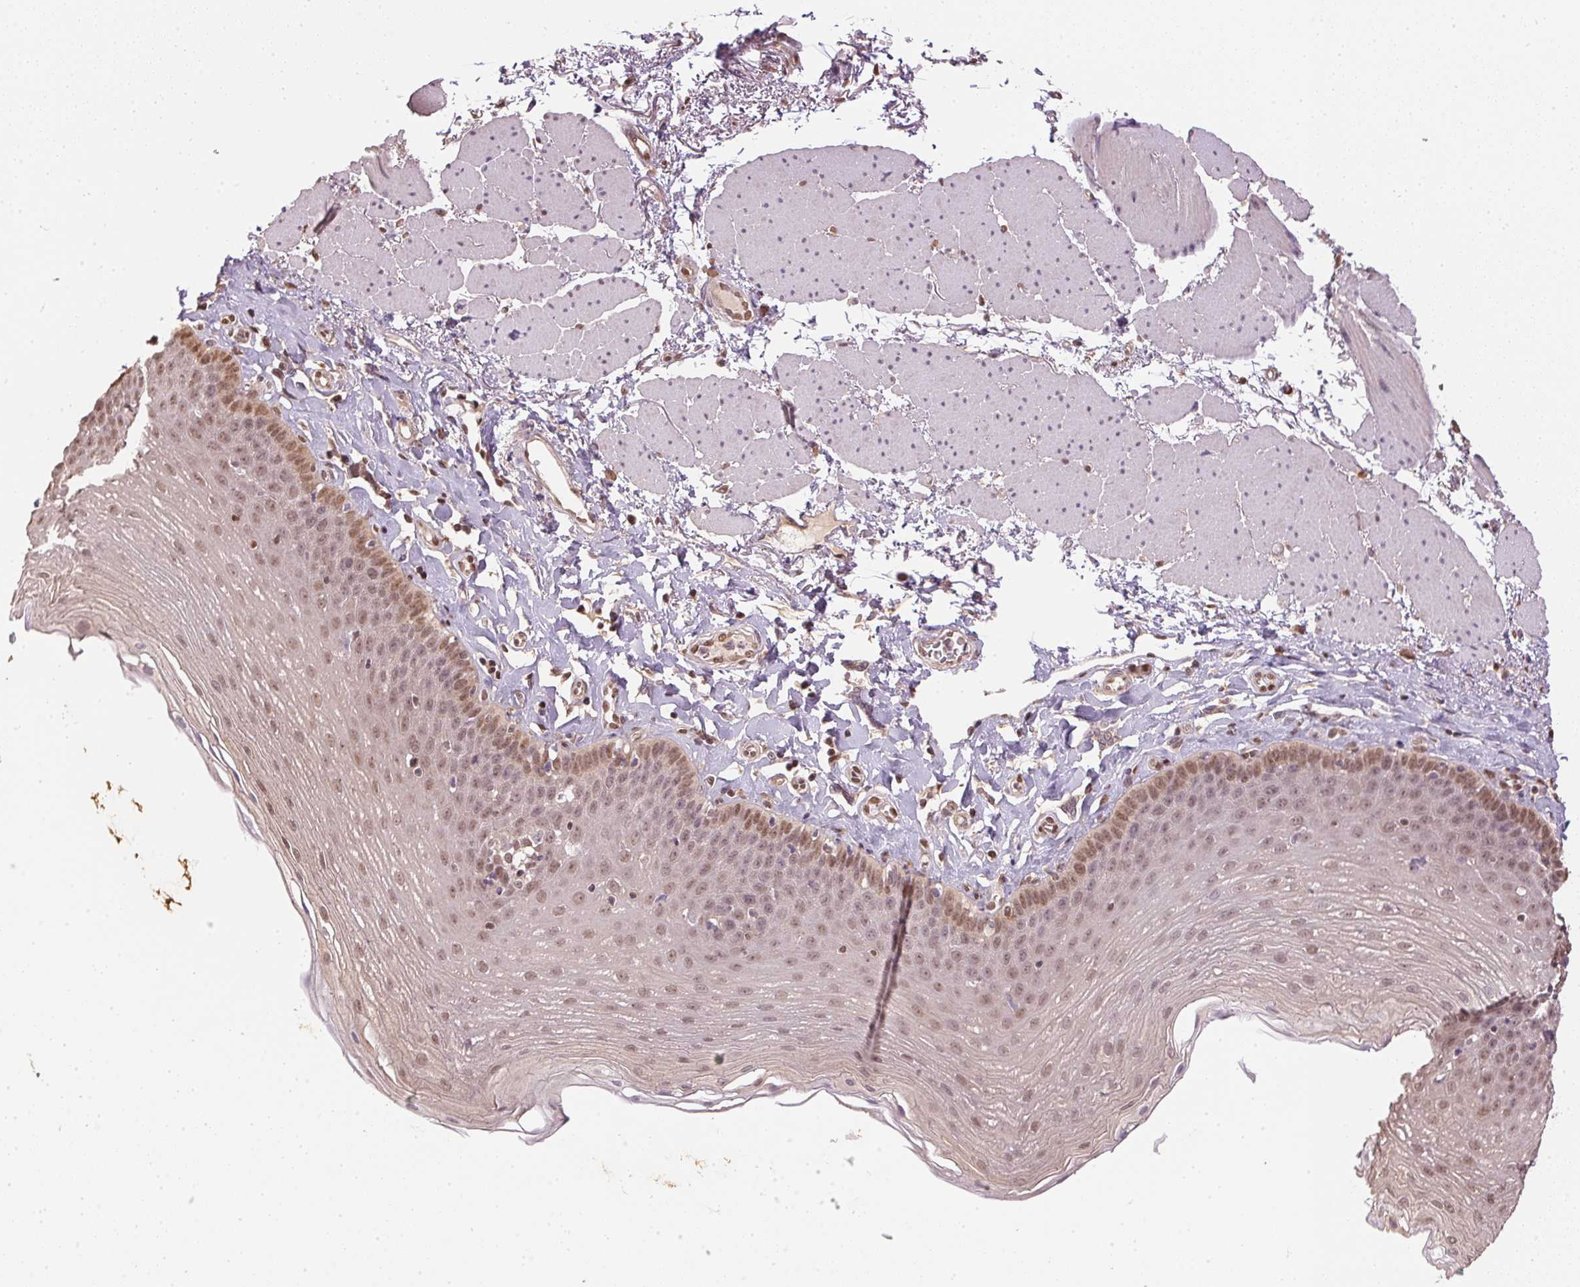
{"staining": {"intensity": "moderate", "quantity": "25%-75%", "location": "nuclear"}, "tissue": "esophagus", "cell_type": "Squamous epithelial cells", "image_type": "normal", "snomed": [{"axis": "morphology", "description": "Normal tissue, NOS"}, {"axis": "topography", "description": "Esophagus"}], "caption": "This is a histology image of IHC staining of unremarkable esophagus, which shows moderate positivity in the nuclear of squamous epithelial cells.", "gene": "TPI1", "patient": {"sex": "female", "age": 81}}